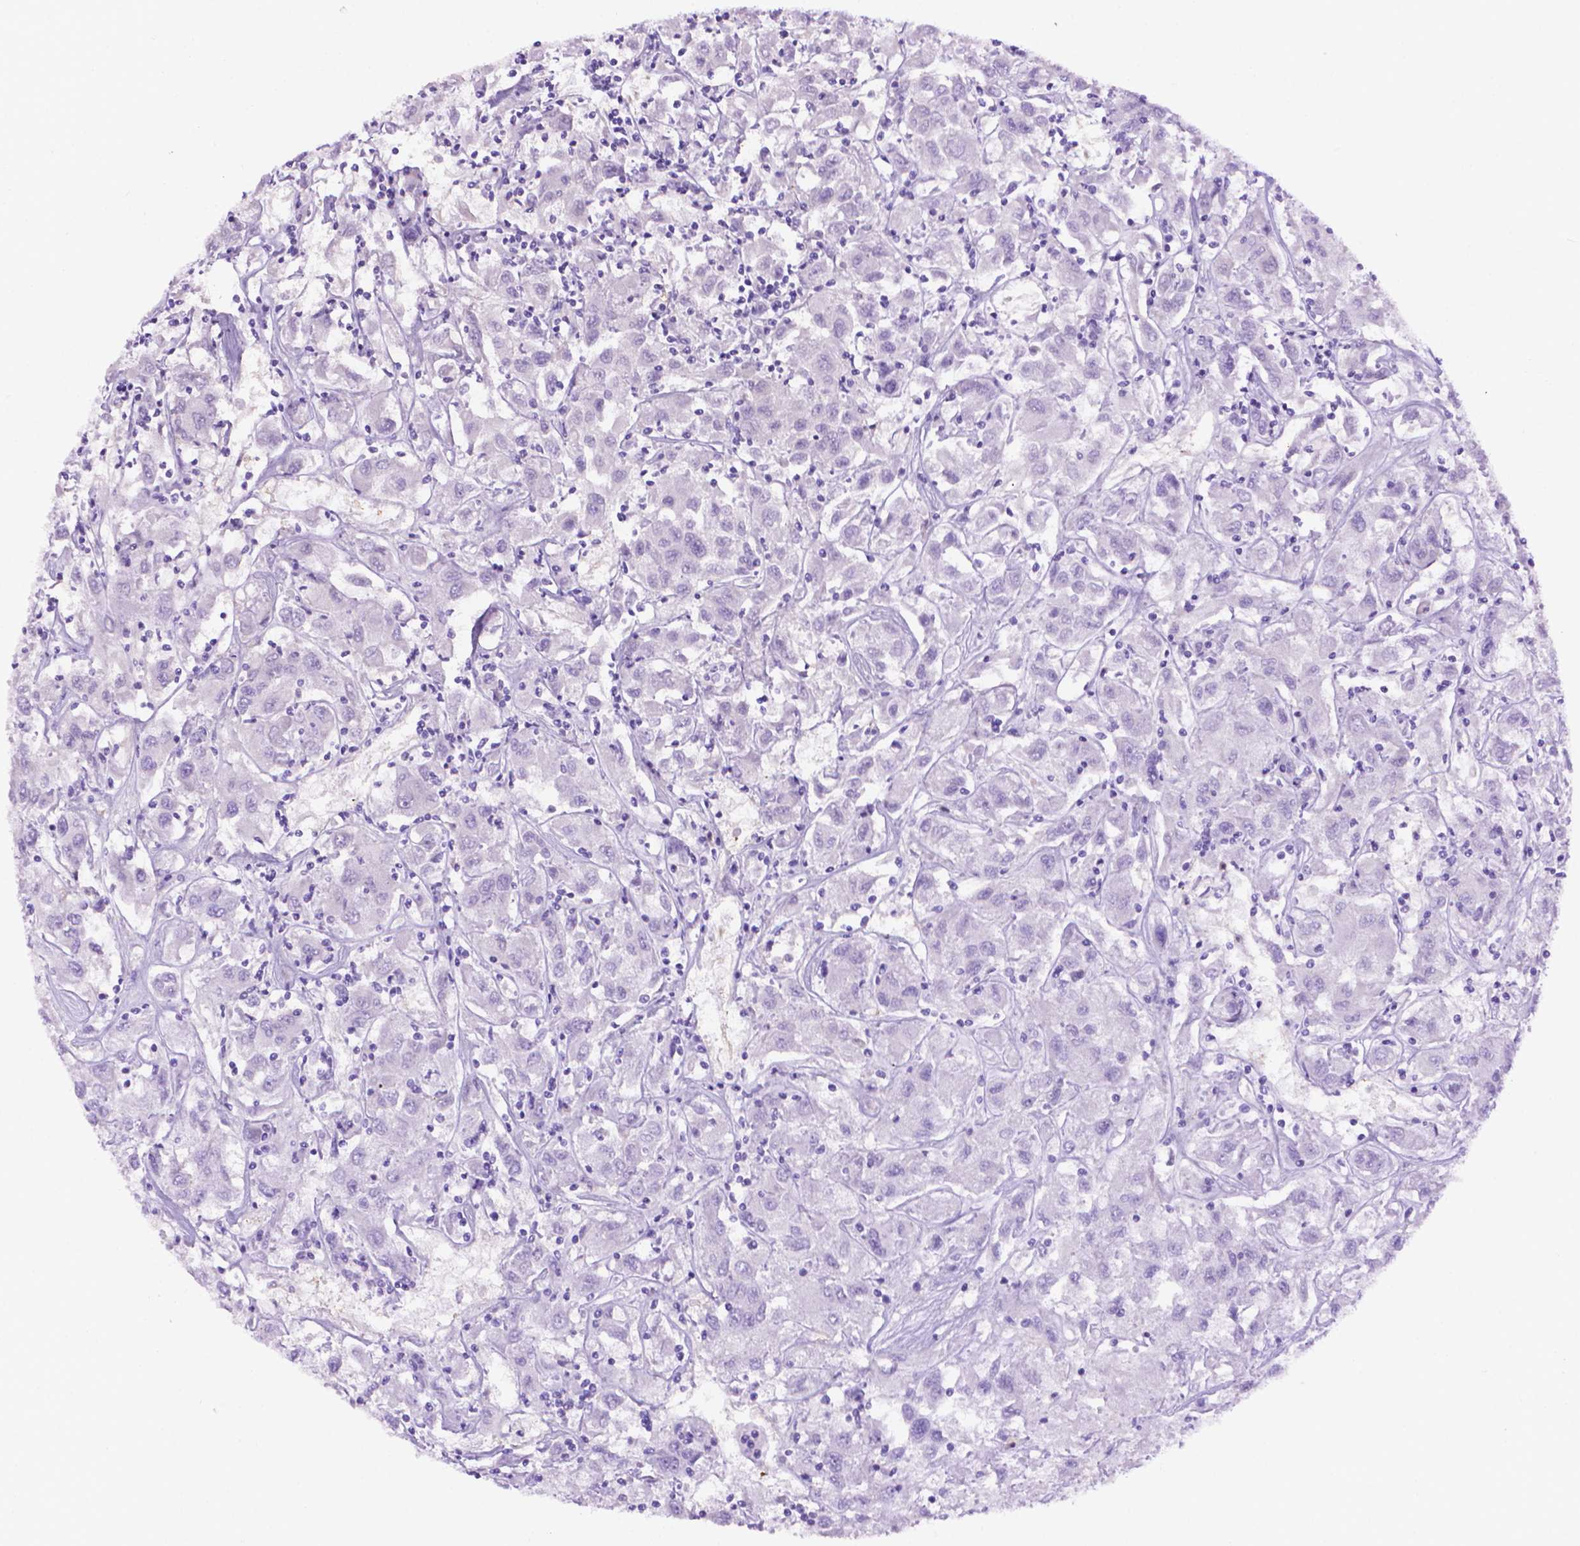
{"staining": {"intensity": "negative", "quantity": "none", "location": "none"}, "tissue": "renal cancer", "cell_type": "Tumor cells", "image_type": "cancer", "snomed": [{"axis": "morphology", "description": "Adenocarcinoma, NOS"}, {"axis": "topography", "description": "Kidney"}], "caption": "Immunohistochemistry (IHC) micrograph of neoplastic tissue: human renal cancer stained with DAB (3,3'-diaminobenzidine) displays no significant protein staining in tumor cells.", "gene": "CLIC4", "patient": {"sex": "female", "age": 76}}